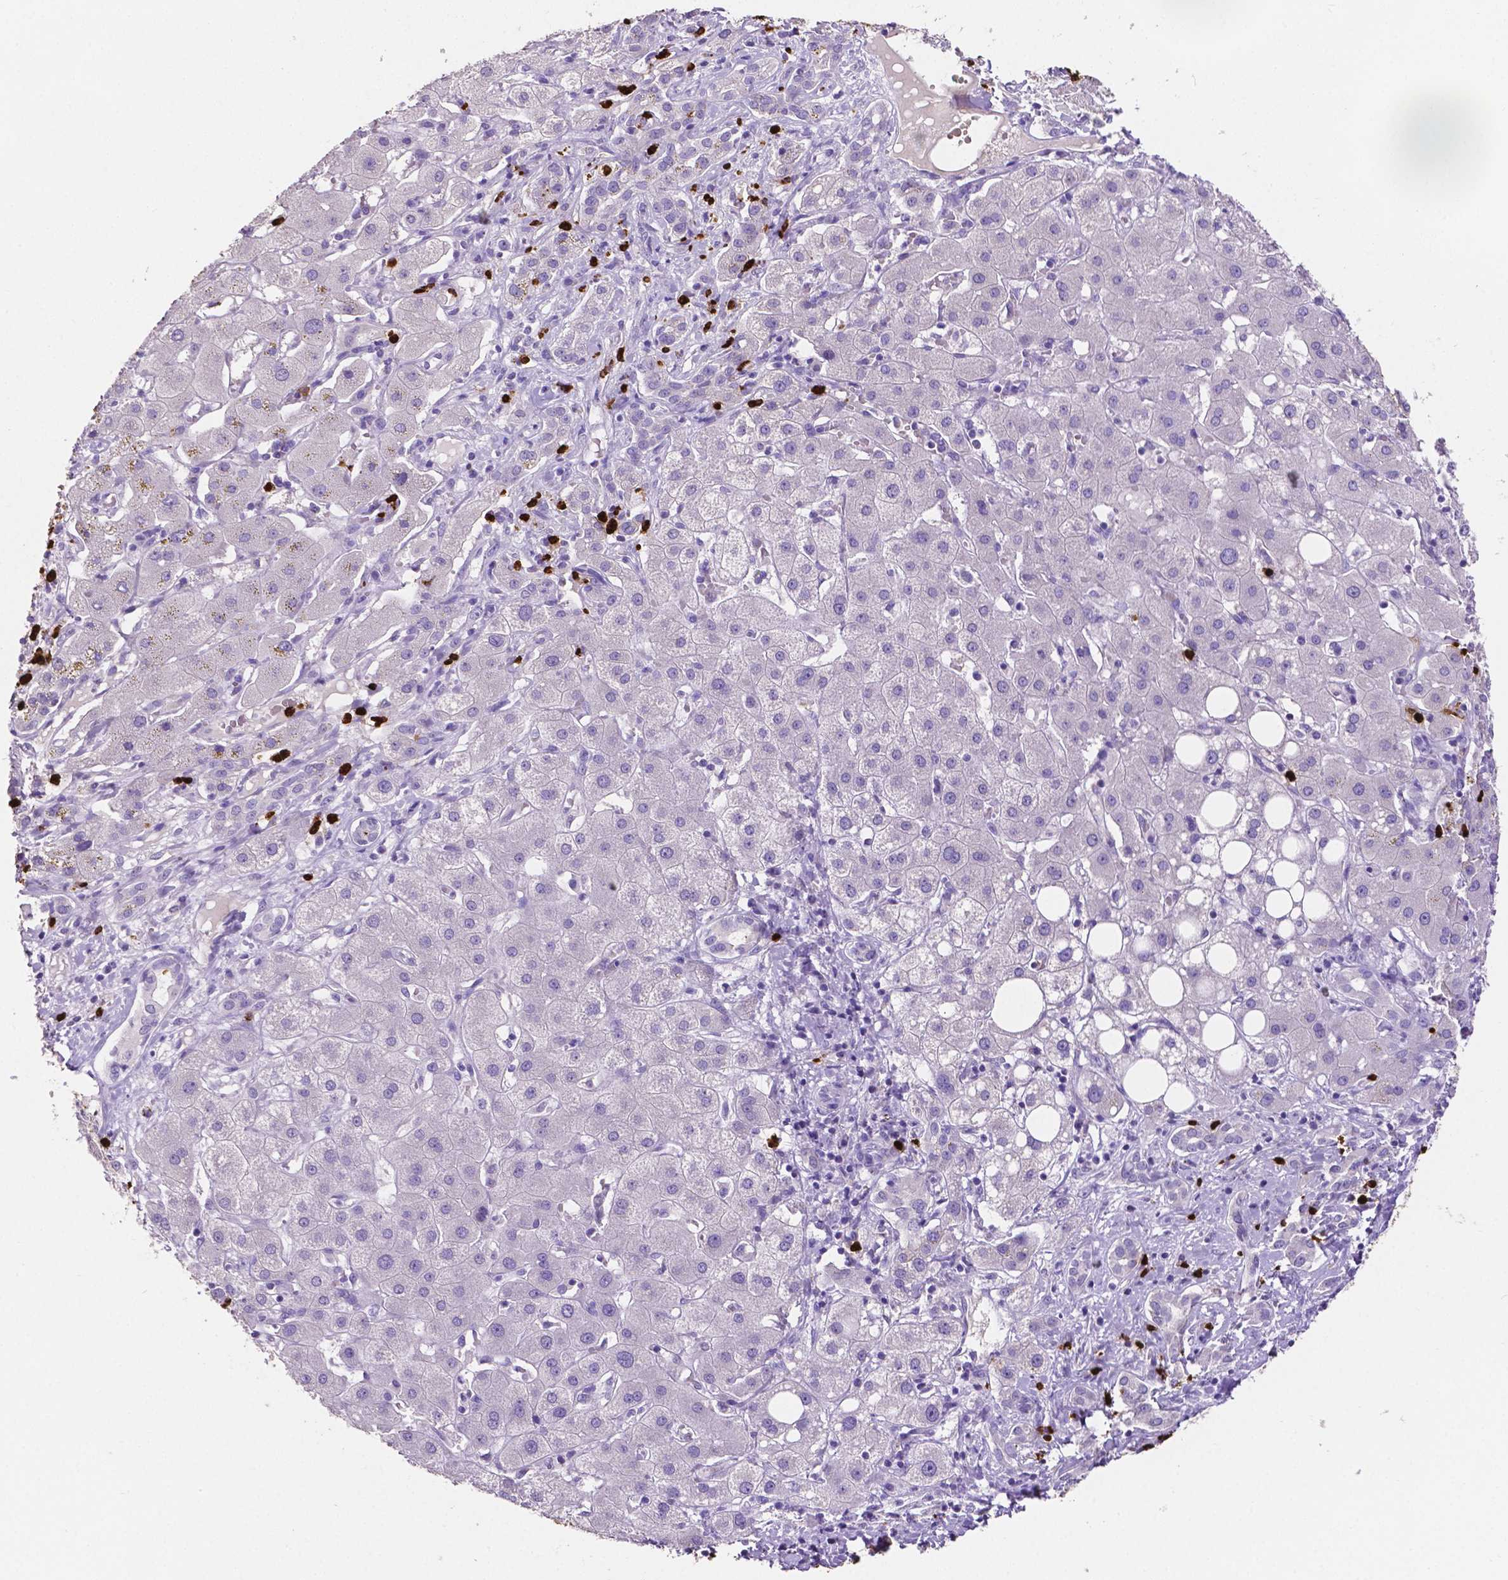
{"staining": {"intensity": "negative", "quantity": "none", "location": "none"}, "tissue": "liver cancer", "cell_type": "Tumor cells", "image_type": "cancer", "snomed": [{"axis": "morphology", "description": "Carcinoma, Hepatocellular, NOS"}, {"axis": "topography", "description": "Liver"}], "caption": "Liver cancer was stained to show a protein in brown. There is no significant positivity in tumor cells. Nuclei are stained in blue.", "gene": "MMP9", "patient": {"sex": "male", "age": 65}}